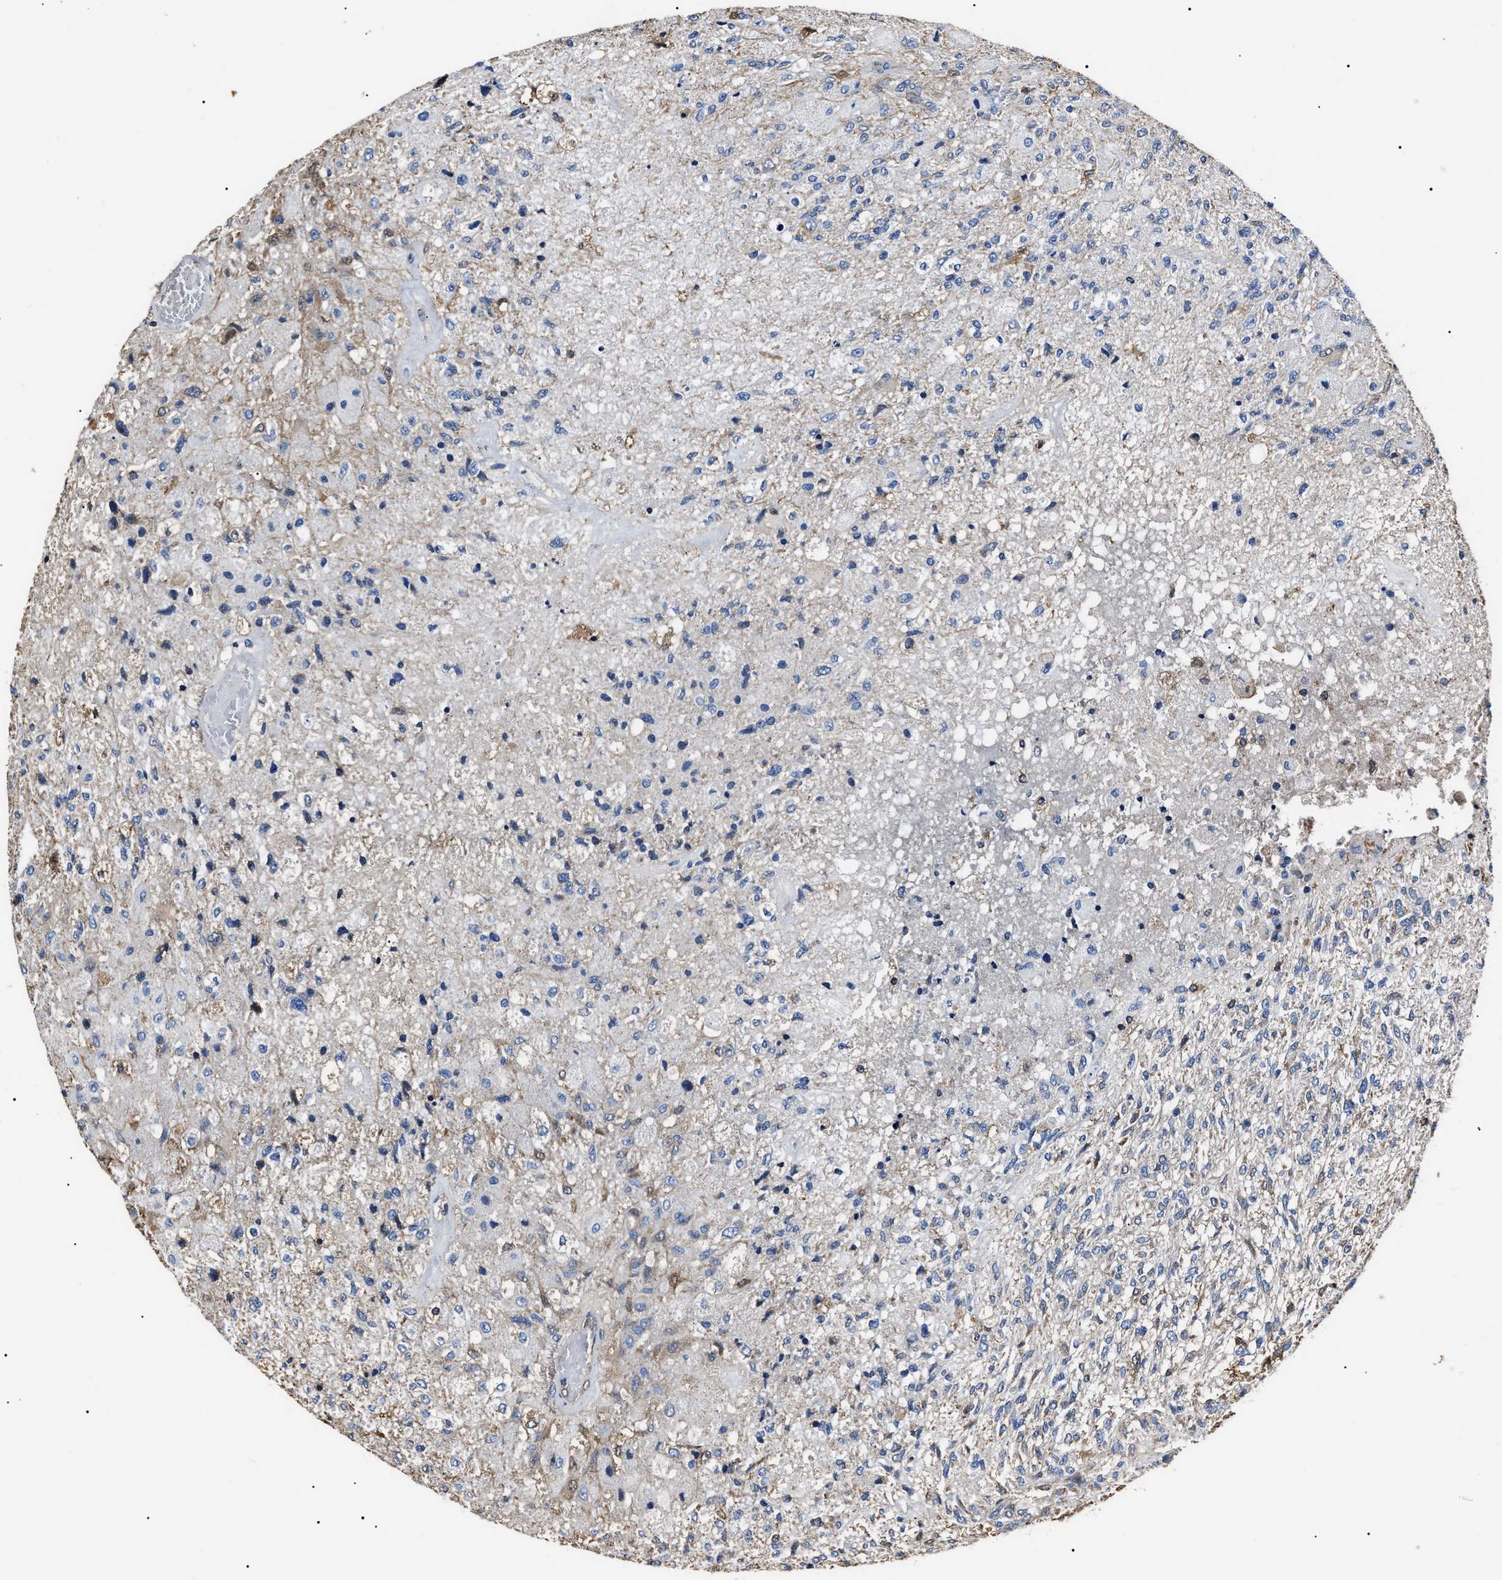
{"staining": {"intensity": "negative", "quantity": "none", "location": "none"}, "tissue": "glioma", "cell_type": "Tumor cells", "image_type": "cancer", "snomed": [{"axis": "morphology", "description": "Normal tissue, NOS"}, {"axis": "morphology", "description": "Glioma, malignant, High grade"}, {"axis": "topography", "description": "Cerebral cortex"}], "caption": "Glioma was stained to show a protein in brown. There is no significant staining in tumor cells.", "gene": "ALDH1A1", "patient": {"sex": "male", "age": 77}}